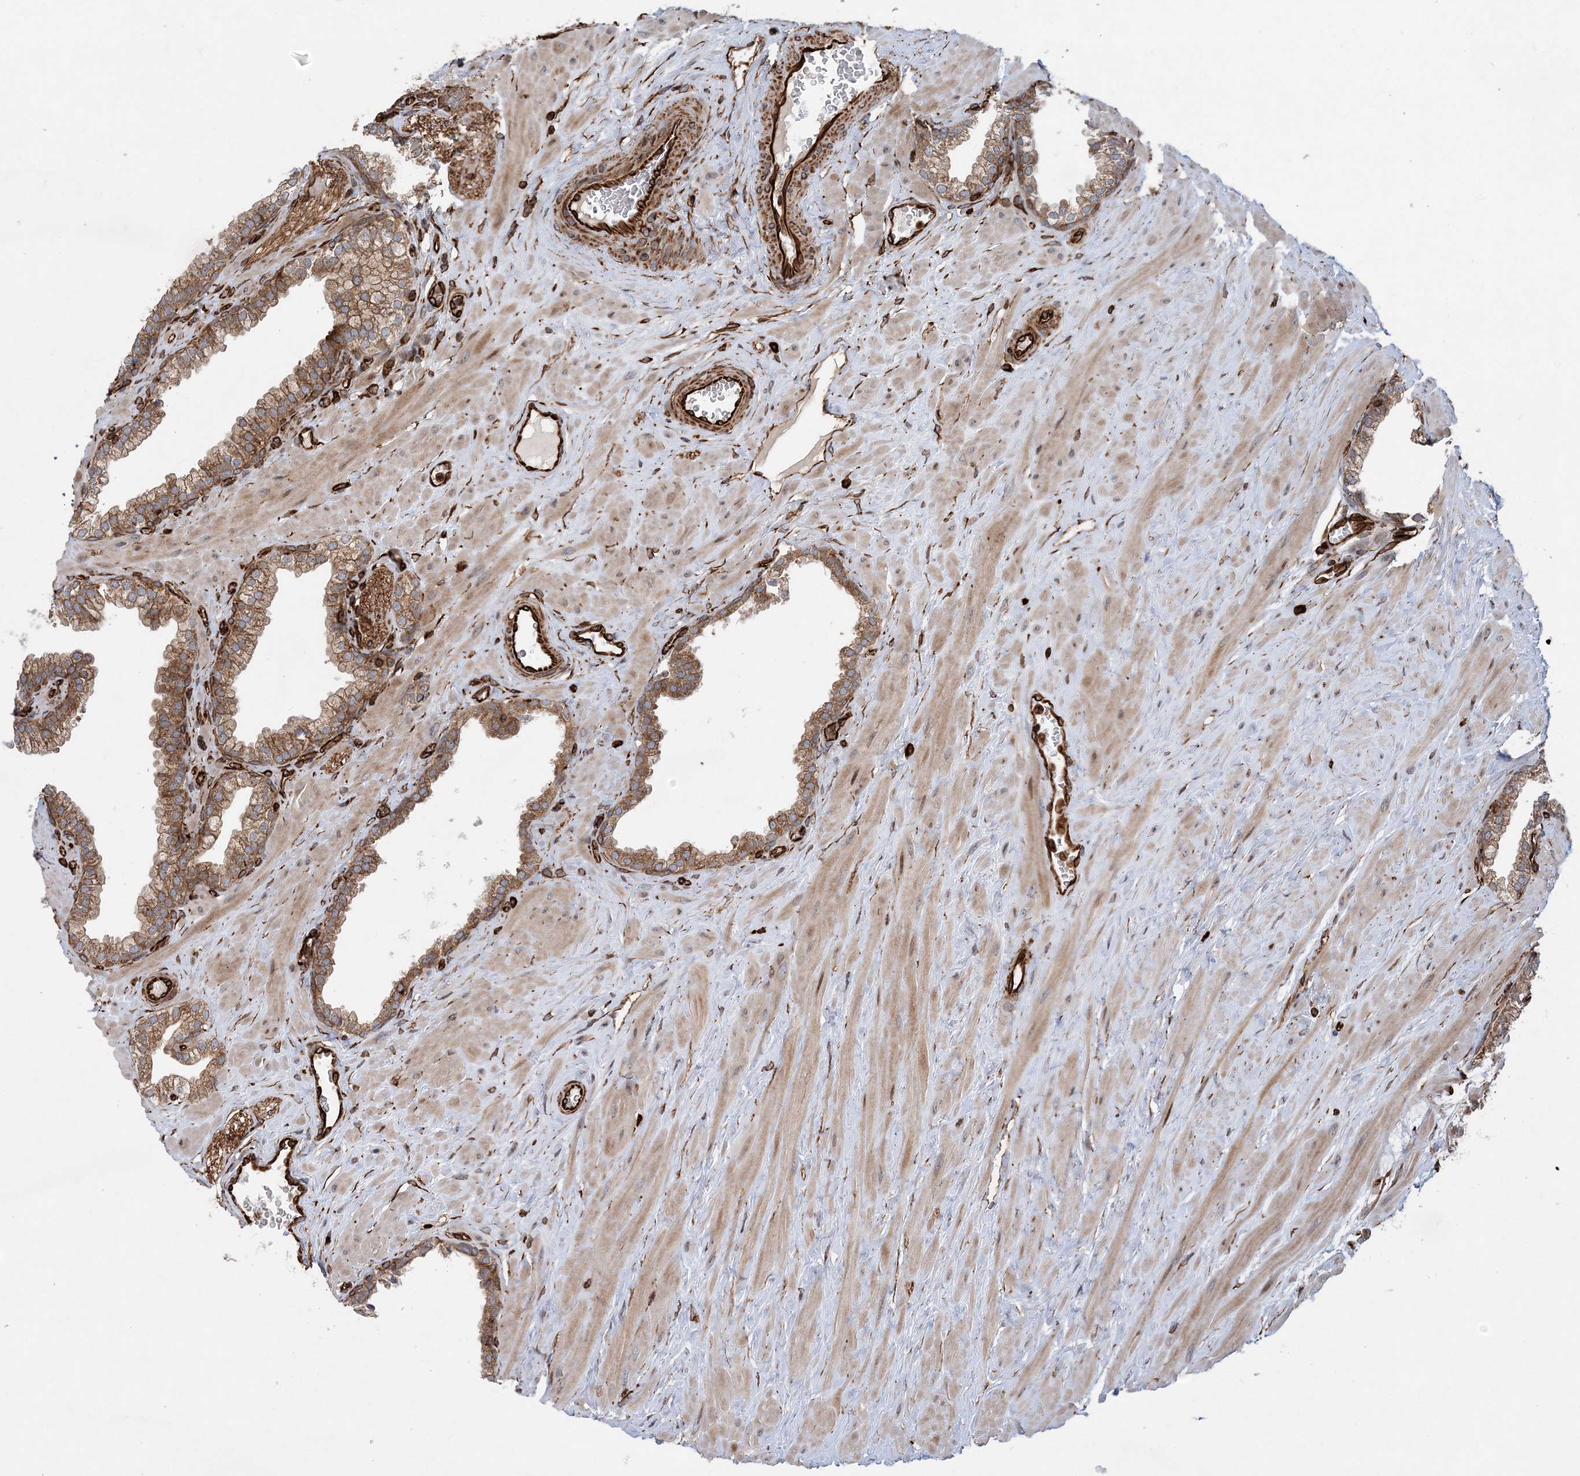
{"staining": {"intensity": "moderate", "quantity": ">75%", "location": "cytoplasmic/membranous"}, "tissue": "prostate", "cell_type": "Glandular cells", "image_type": "normal", "snomed": [{"axis": "morphology", "description": "Normal tissue, NOS"}, {"axis": "morphology", "description": "Urothelial carcinoma, Low grade"}, {"axis": "topography", "description": "Urinary bladder"}, {"axis": "topography", "description": "Prostate"}], "caption": "Immunohistochemistry (DAB) staining of benign prostate shows moderate cytoplasmic/membranous protein expression in approximately >75% of glandular cells. (DAB (3,3'-diaminobenzidine) IHC, brown staining for protein, blue staining for nuclei).", "gene": "FAM114A2", "patient": {"sex": "male", "age": 60}}